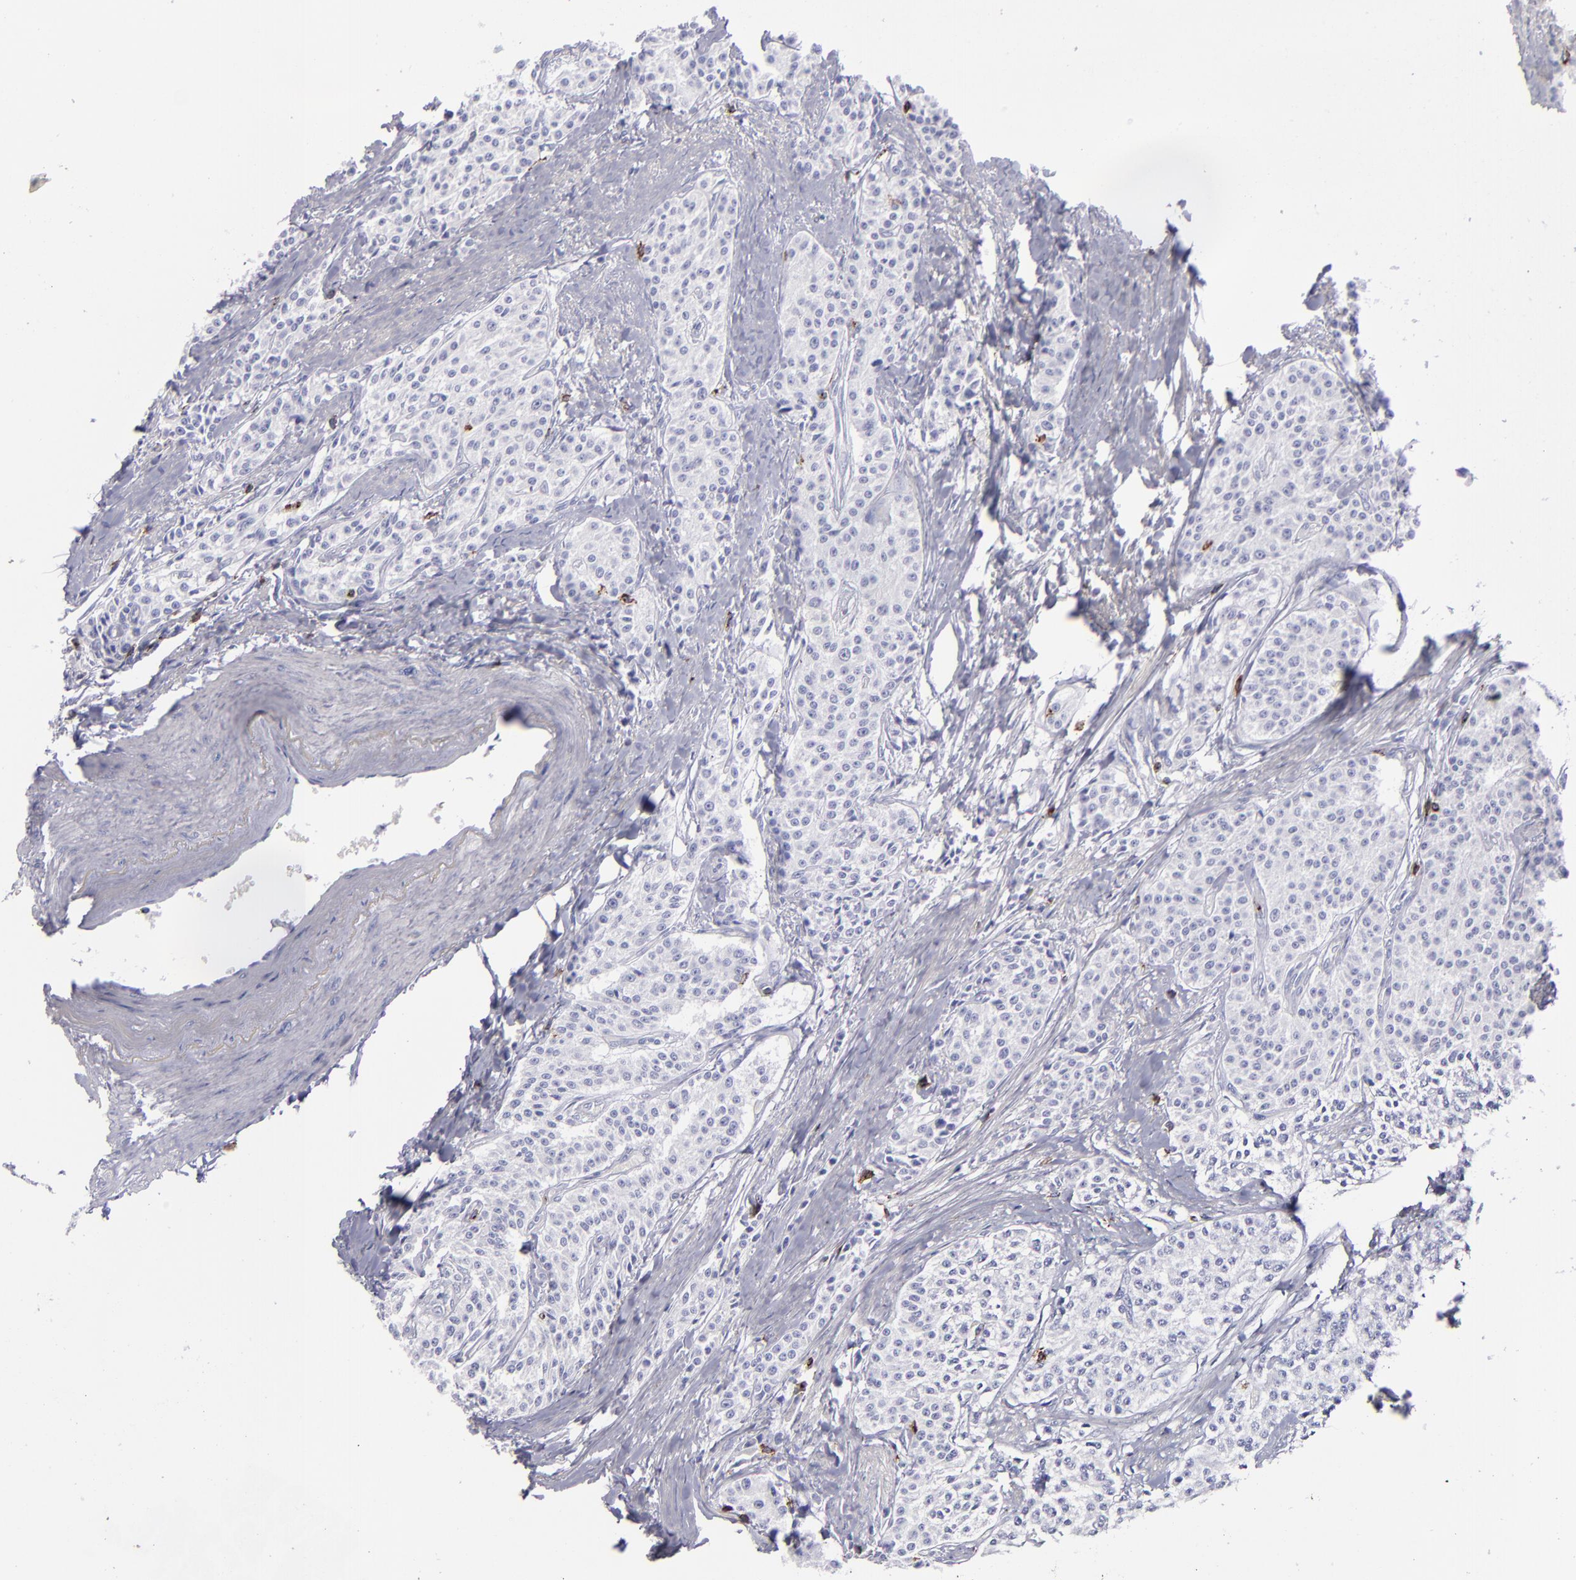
{"staining": {"intensity": "negative", "quantity": "none", "location": "none"}, "tissue": "carcinoid", "cell_type": "Tumor cells", "image_type": "cancer", "snomed": [{"axis": "morphology", "description": "Carcinoid, malignant, NOS"}, {"axis": "topography", "description": "Stomach"}], "caption": "Human carcinoid stained for a protein using immunohistochemistry (IHC) exhibits no staining in tumor cells.", "gene": "CD2", "patient": {"sex": "female", "age": 76}}